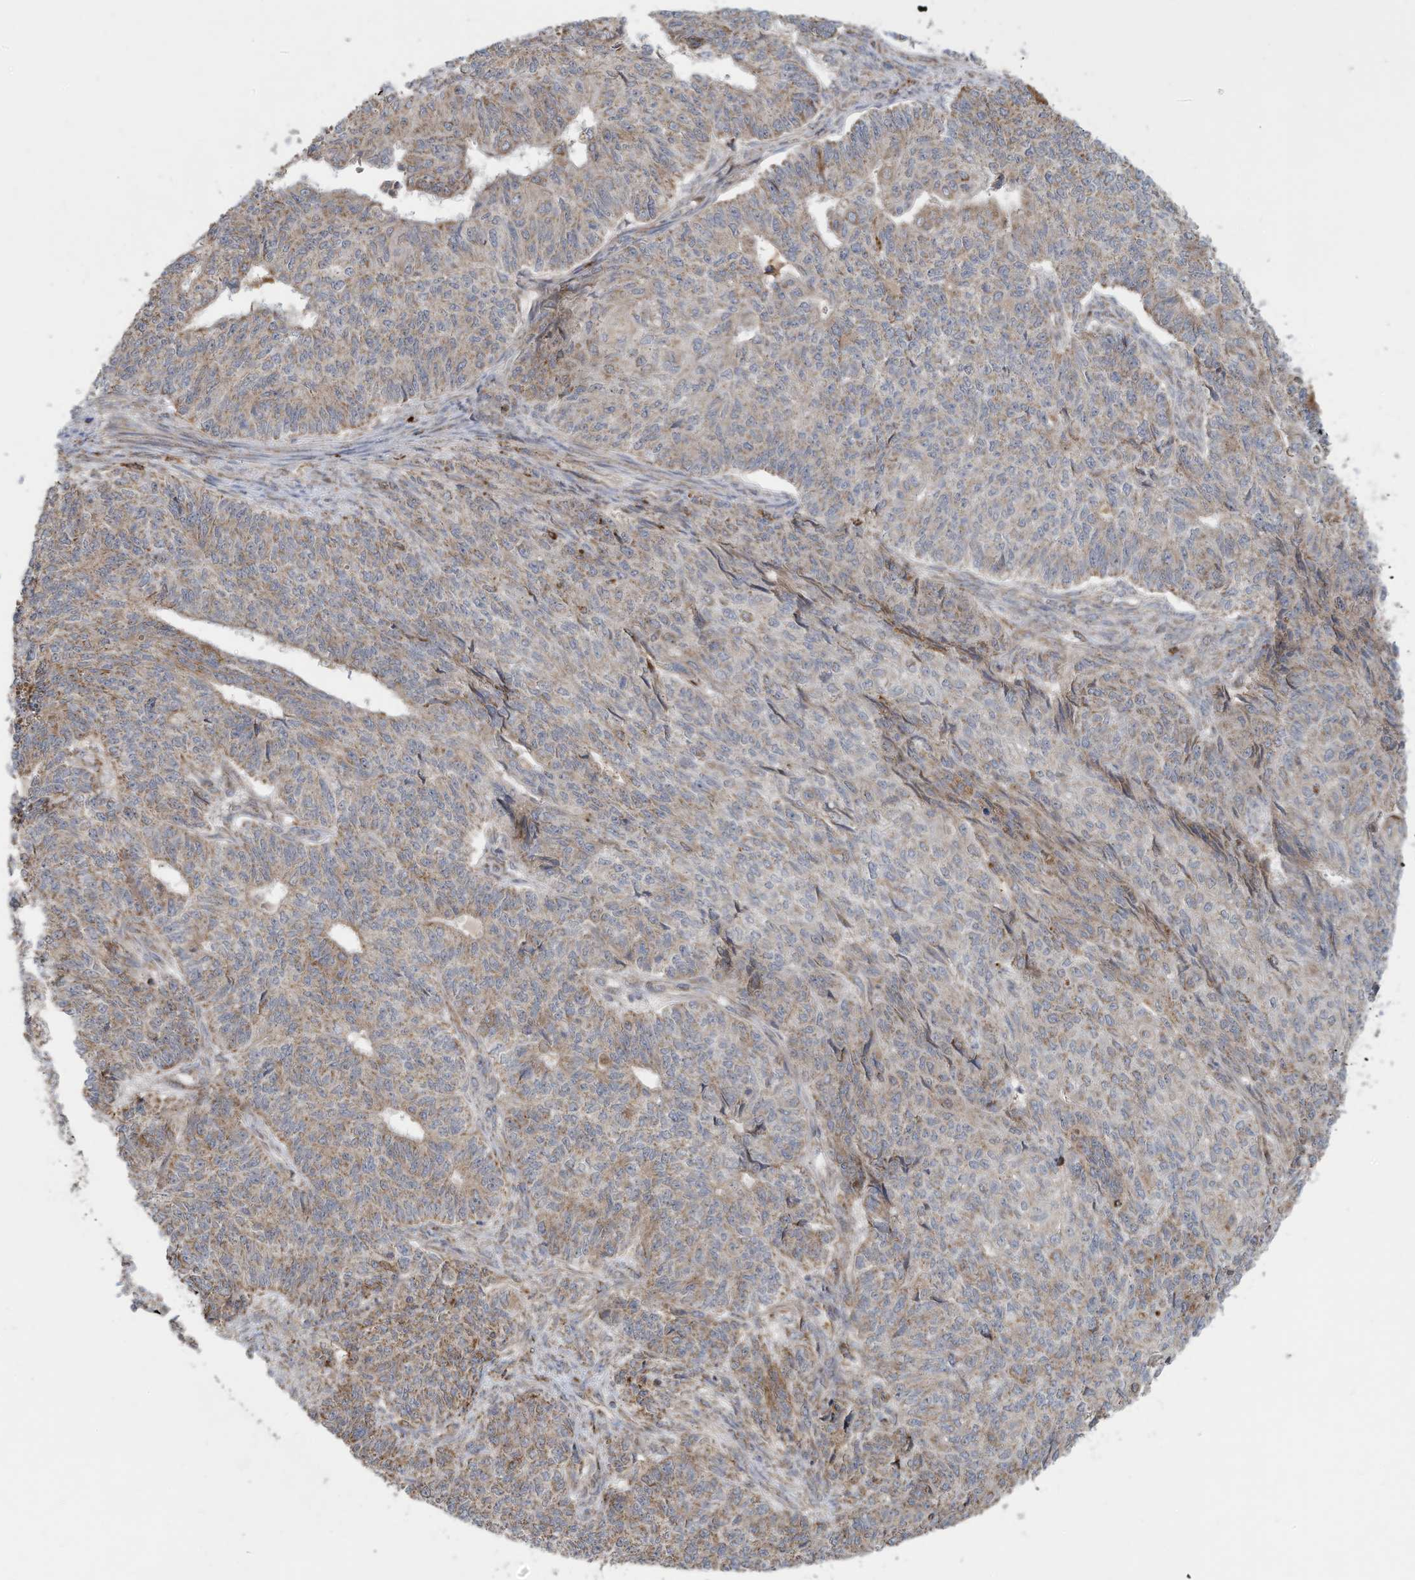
{"staining": {"intensity": "moderate", "quantity": "<25%", "location": "cytoplasmic/membranous"}, "tissue": "endometrial cancer", "cell_type": "Tumor cells", "image_type": "cancer", "snomed": [{"axis": "morphology", "description": "Adenocarcinoma, NOS"}, {"axis": "topography", "description": "Endometrium"}], "caption": "Immunohistochemistry (IHC) micrograph of neoplastic tissue: human endometrial cancer (adenocarcinoma) stained using immunohistochemistry (IHC) displays low levels of moderate protein expression localized specifically in the cytoplasmic/membranous of tumor cells, appearing as a cytoplasmic/membranous brown color.", "gene": "C2orf74", "patient": {"sex": "female", "age": 32}}